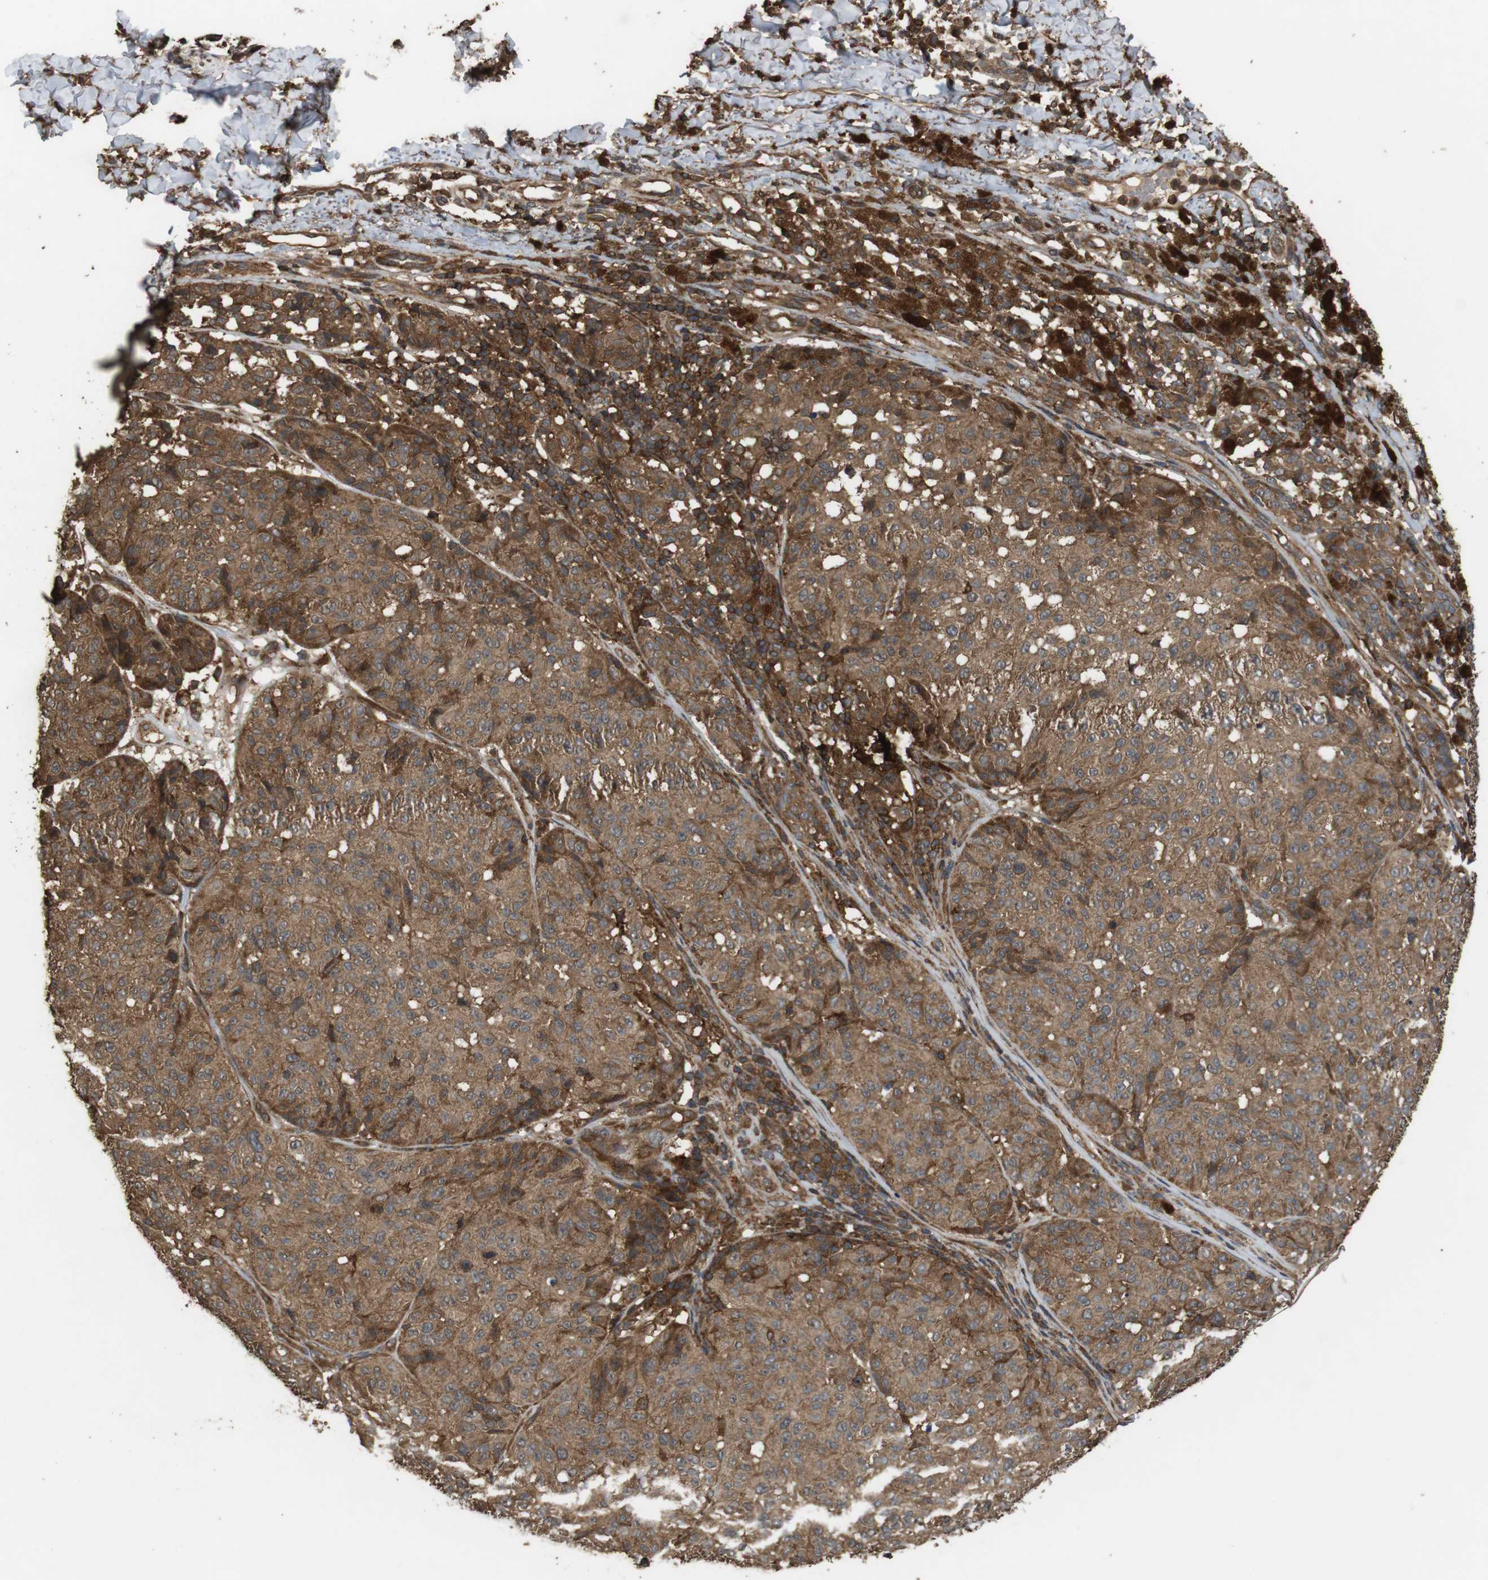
{"staining": {"intensity": "strong", "quantity": ">75%", "location": "cytoplasmic/membranous"}, "tissue": "melanoma", "cell_type": "Tumor cells", "image_type": "cancer", "snomed": [{"axis": "morphology", "description": "Malignant melanoma, NOS"}, {"axis": "topography", "description": "Skin"}], "caption": "Immunohistochemistry (IHC) of malignant melanoma exhibits high levels of strong cytoplasmic/membranous positivity in about >75% of tumor cells. Immunohistochemistry stains the protein of interest in brown and the nuclei are stained blue.", "gene": "BAG4", "patient": {"sex": "female", "age": 46}}